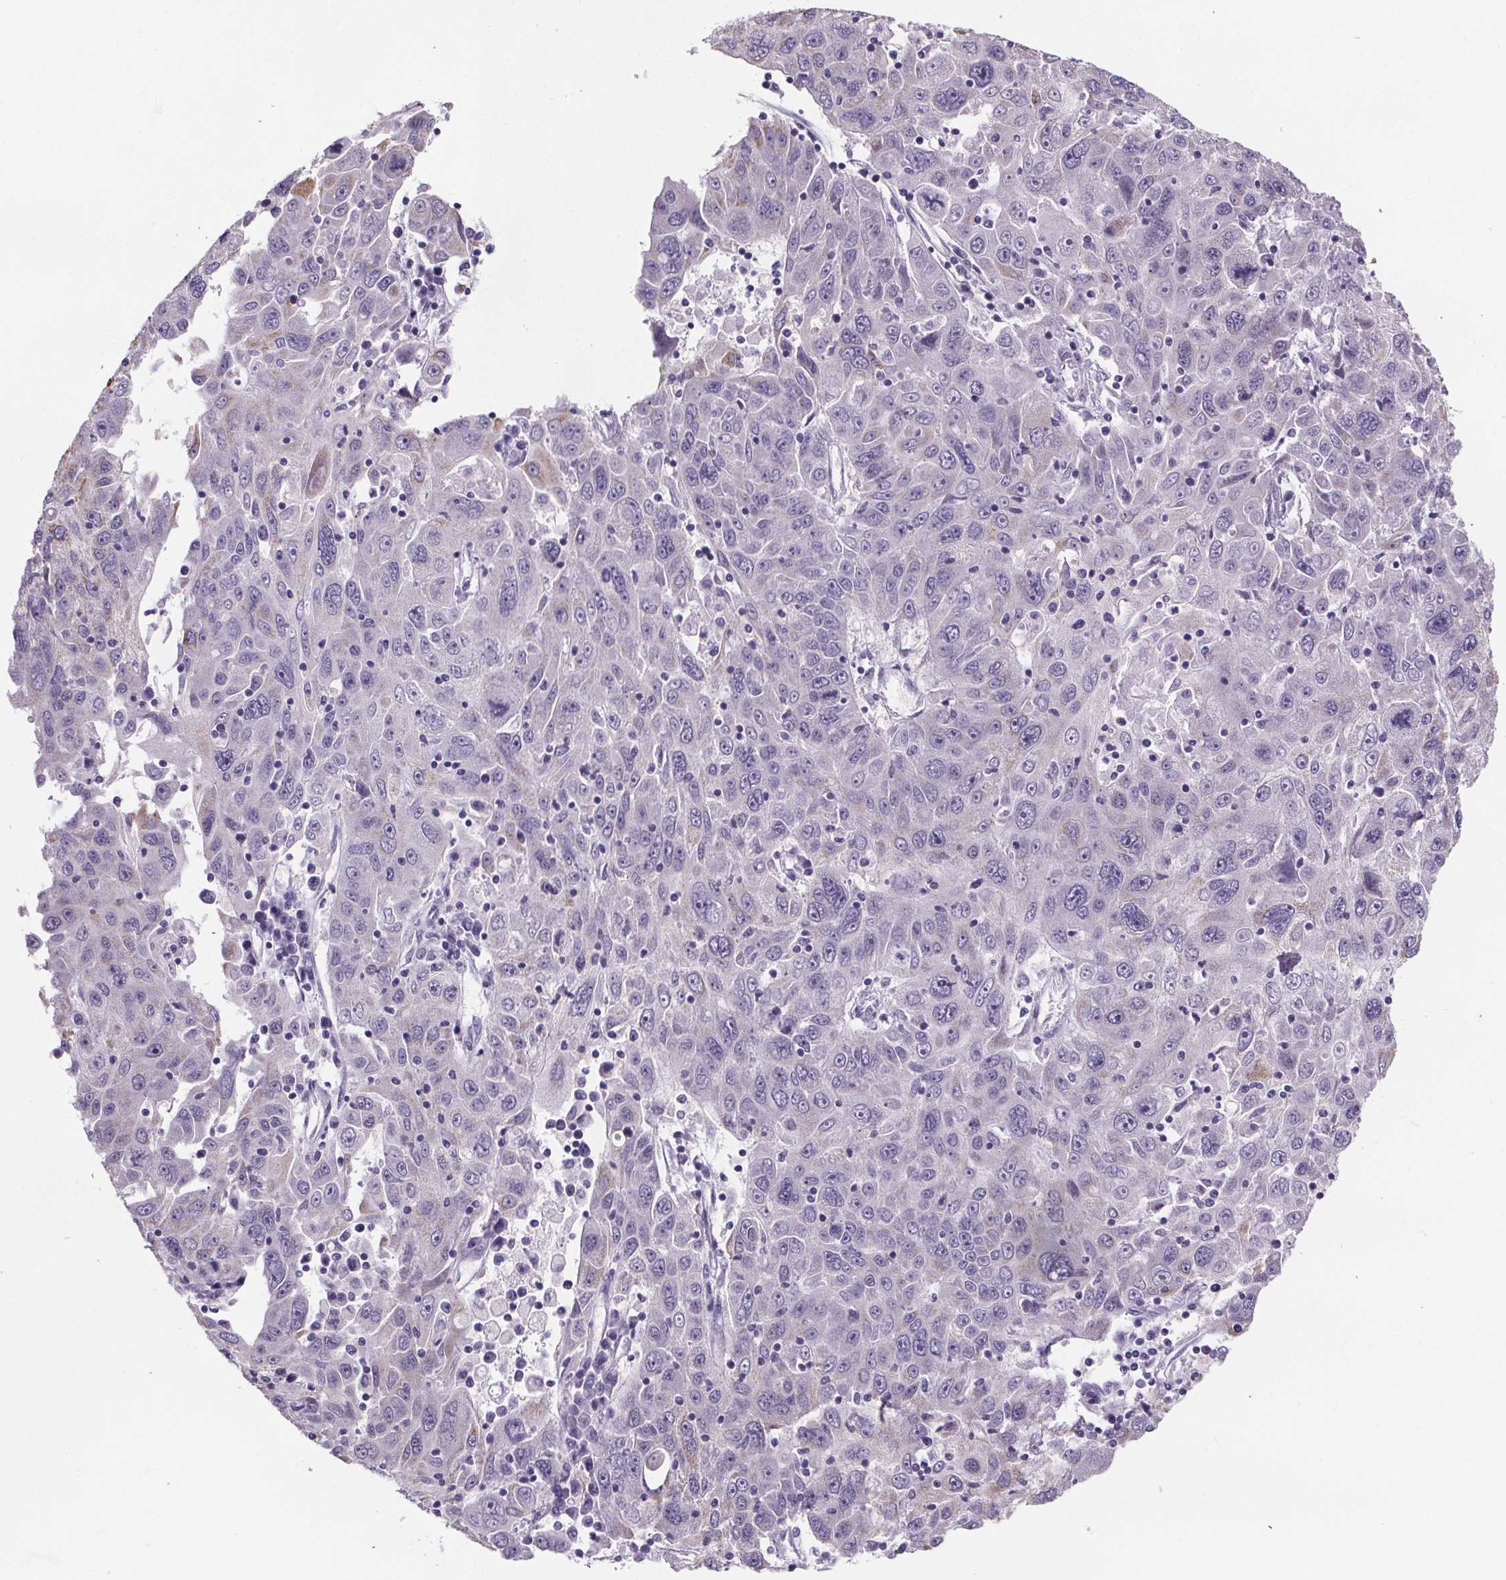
{"staining": {"intensity": "negative", "quantity": "none", "location": "none"}, "tissue": "stomach cancer", "cell_type": "Tumor cells", "image_type": "cancer", "snomed": [{"axis": "morphology", "description": "Adenocarcinoma, NOS"}, {"axis": "topography", "description": "Stomach"}], "caption": "Tumor cells are negative for brown protein staining in stomach adenocarcinoma. (Brightfield microscopy of DAB immunohistochemistry (IHC) at high magnification).", "gene": "CUBN", "patient": {"sex": "male", "age": 56}}